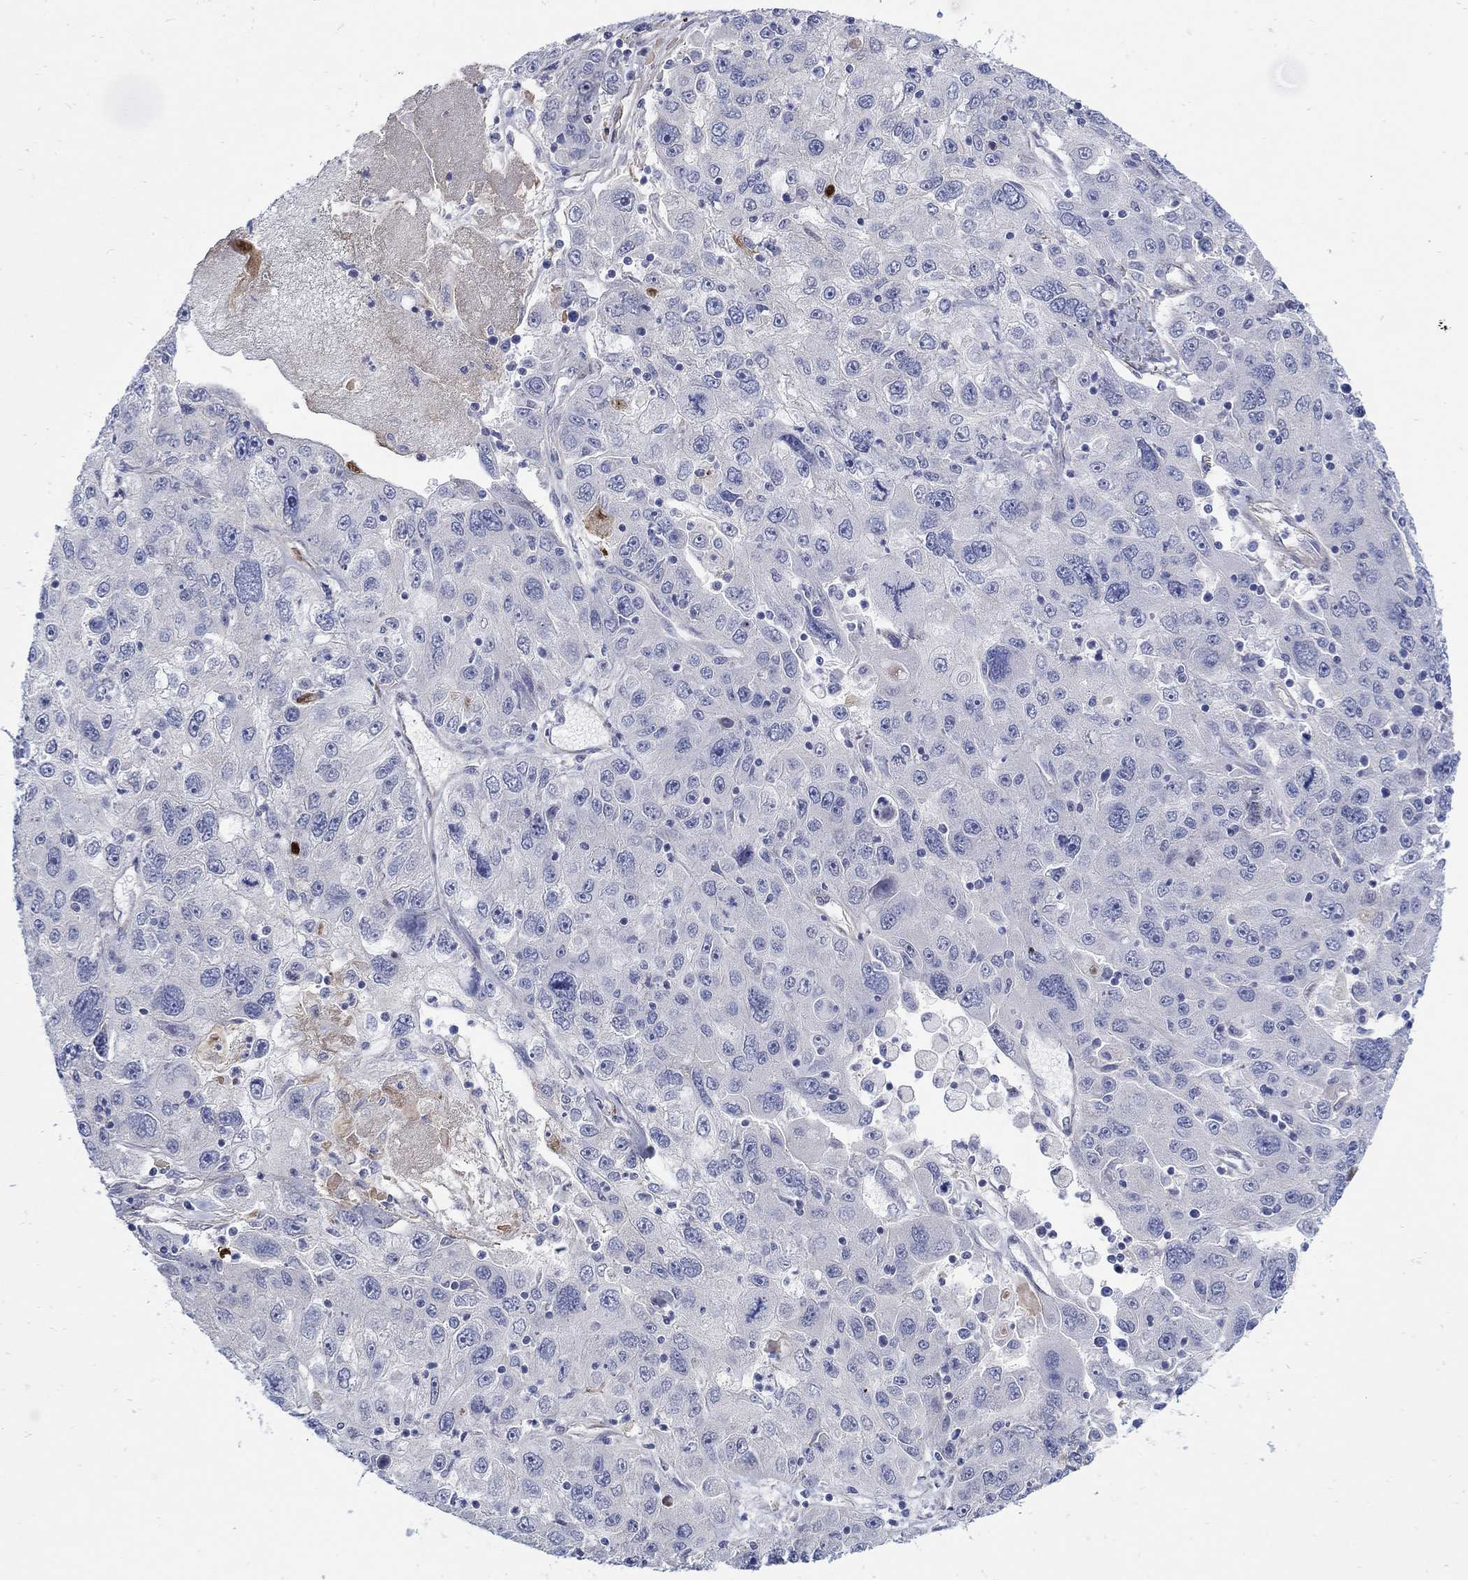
{"staining": {"intensity": "negative", "quantity": "none", "location": "none"}, "tissue": "stomach cancer", "cell_type": "Tumor cells", "image_type": "cancer", "snomed": [{"axis": "morphology", "description": "Adenocarcinoma, NOS"}, {"axis": "topography", "description": "Stomach"}], "caption": "A high-resolution micrograph shows IHC staining of stomach adenocarcinoma, which displays no significant staining in tumor cells.", "gene": "SCN7A", "patient": {"sex": "male", "age": 56}}